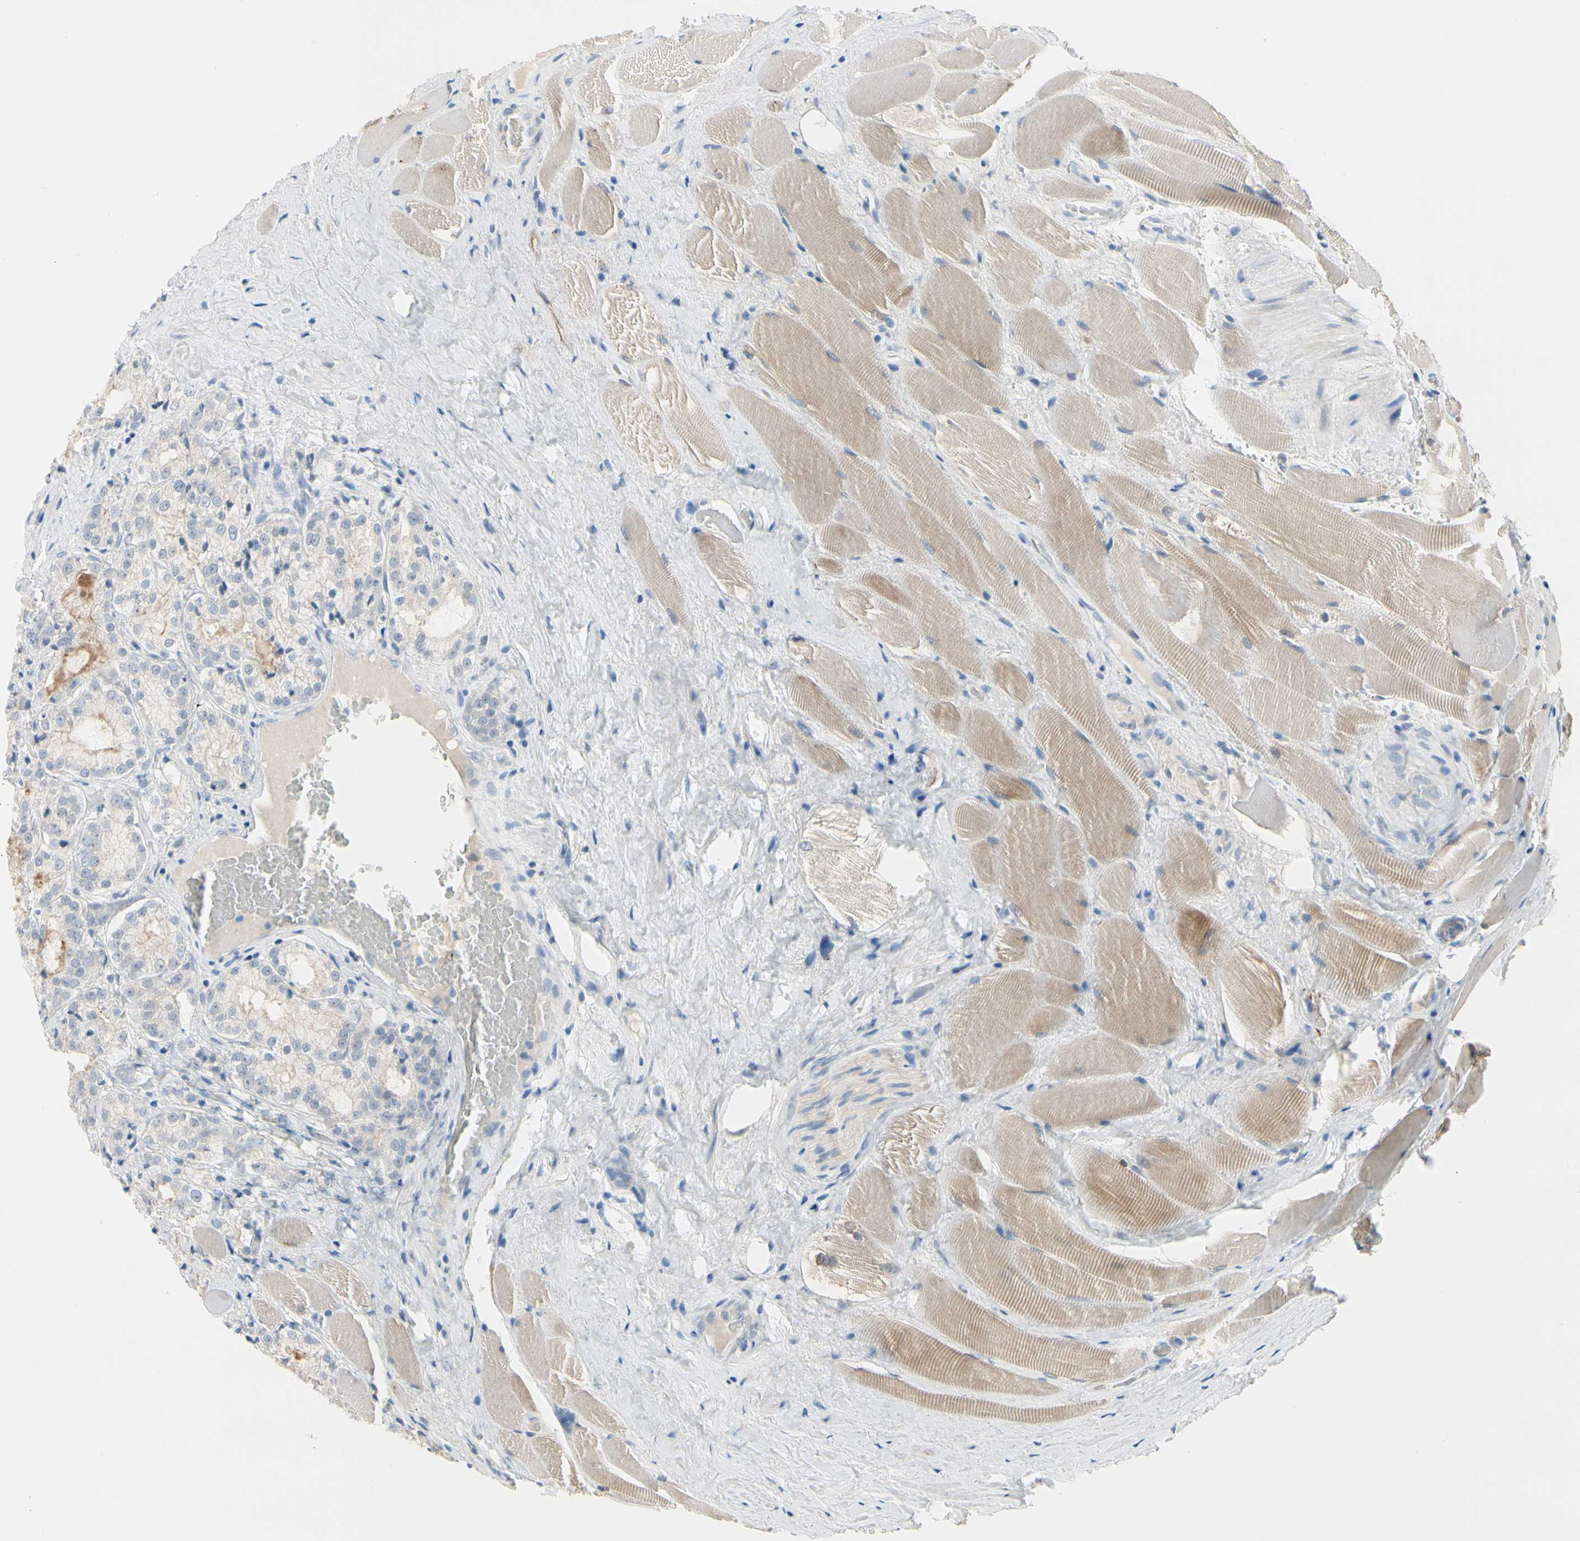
{"staining": {"intensity": "negative", "quantity": "none", "location": "none"}, "tissue": "prostate cancer", "cell_type": "Tumor cells", "image_type": "cancer", "snomed": [{"axis": "morphology", "description": "Adenocarcinoma, High grade"}, {"axis": "topography", "description": "Prostate"}], "caption": "Histopathology image shows no protein expression in tumor cells of prostate cancer (adenocarcinoma (high-grade)) tissue.", "gene": "MARK1", "patient": {"sex": "male", "age": 73}}